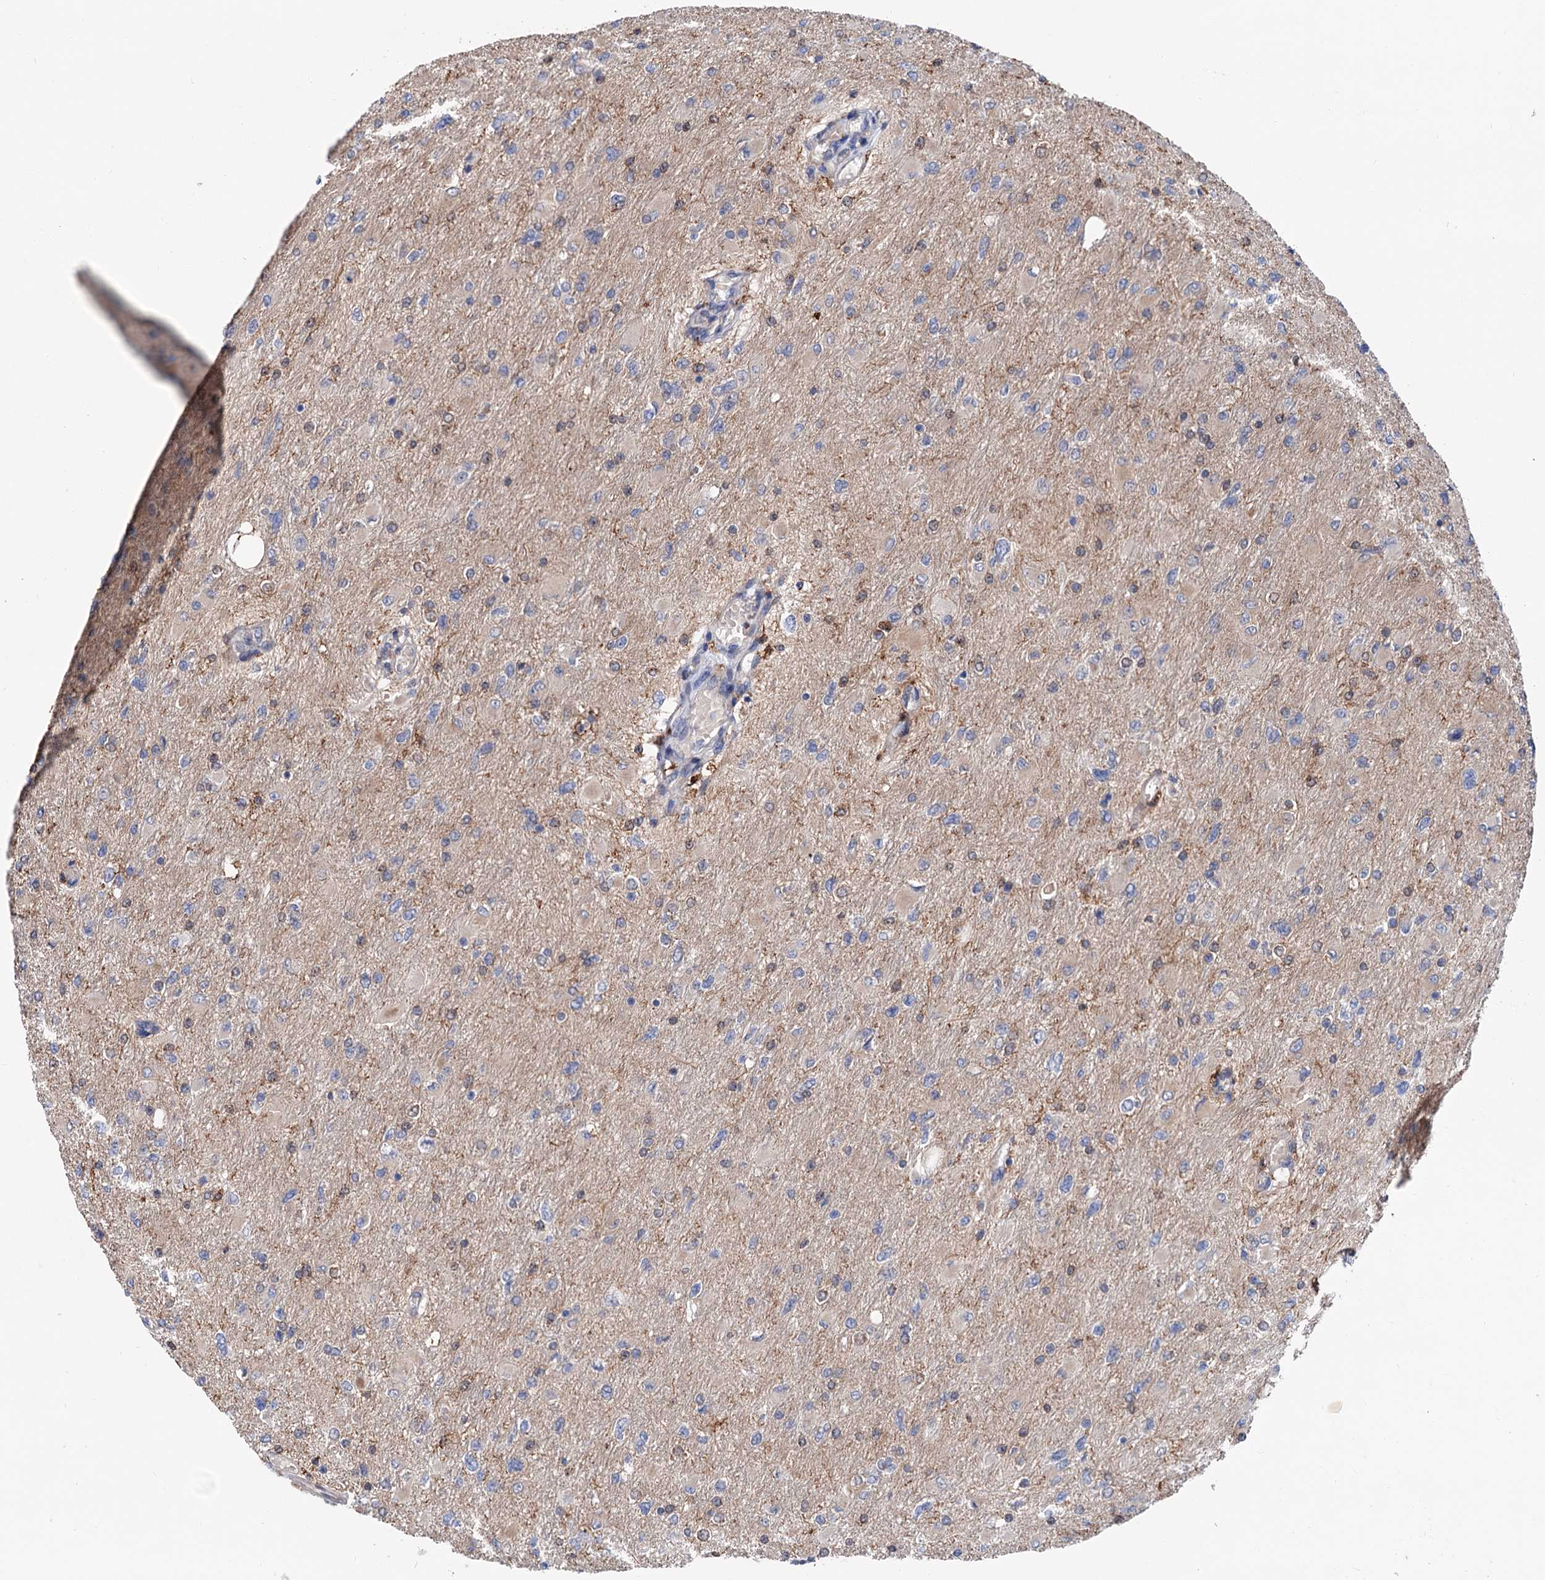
{"staining": {"intensity": "negative", "quantity": "none", "location": "none"}, "tissue": "glioma", "cell_type": "Tumor cells", "image_type": "cancer", "snomed": [{"axis": "morphology", "description": "Glioma, malignant, High grade"}, {"axis": "topography", "description": "Cerebral cortex"}], "caption": "This is an IHC histopathology image of malignant high-grade glioma. There is no staining in tumor cells.", "gene": "TMTC3", "patient": {"sex": "female", "age": 36}}